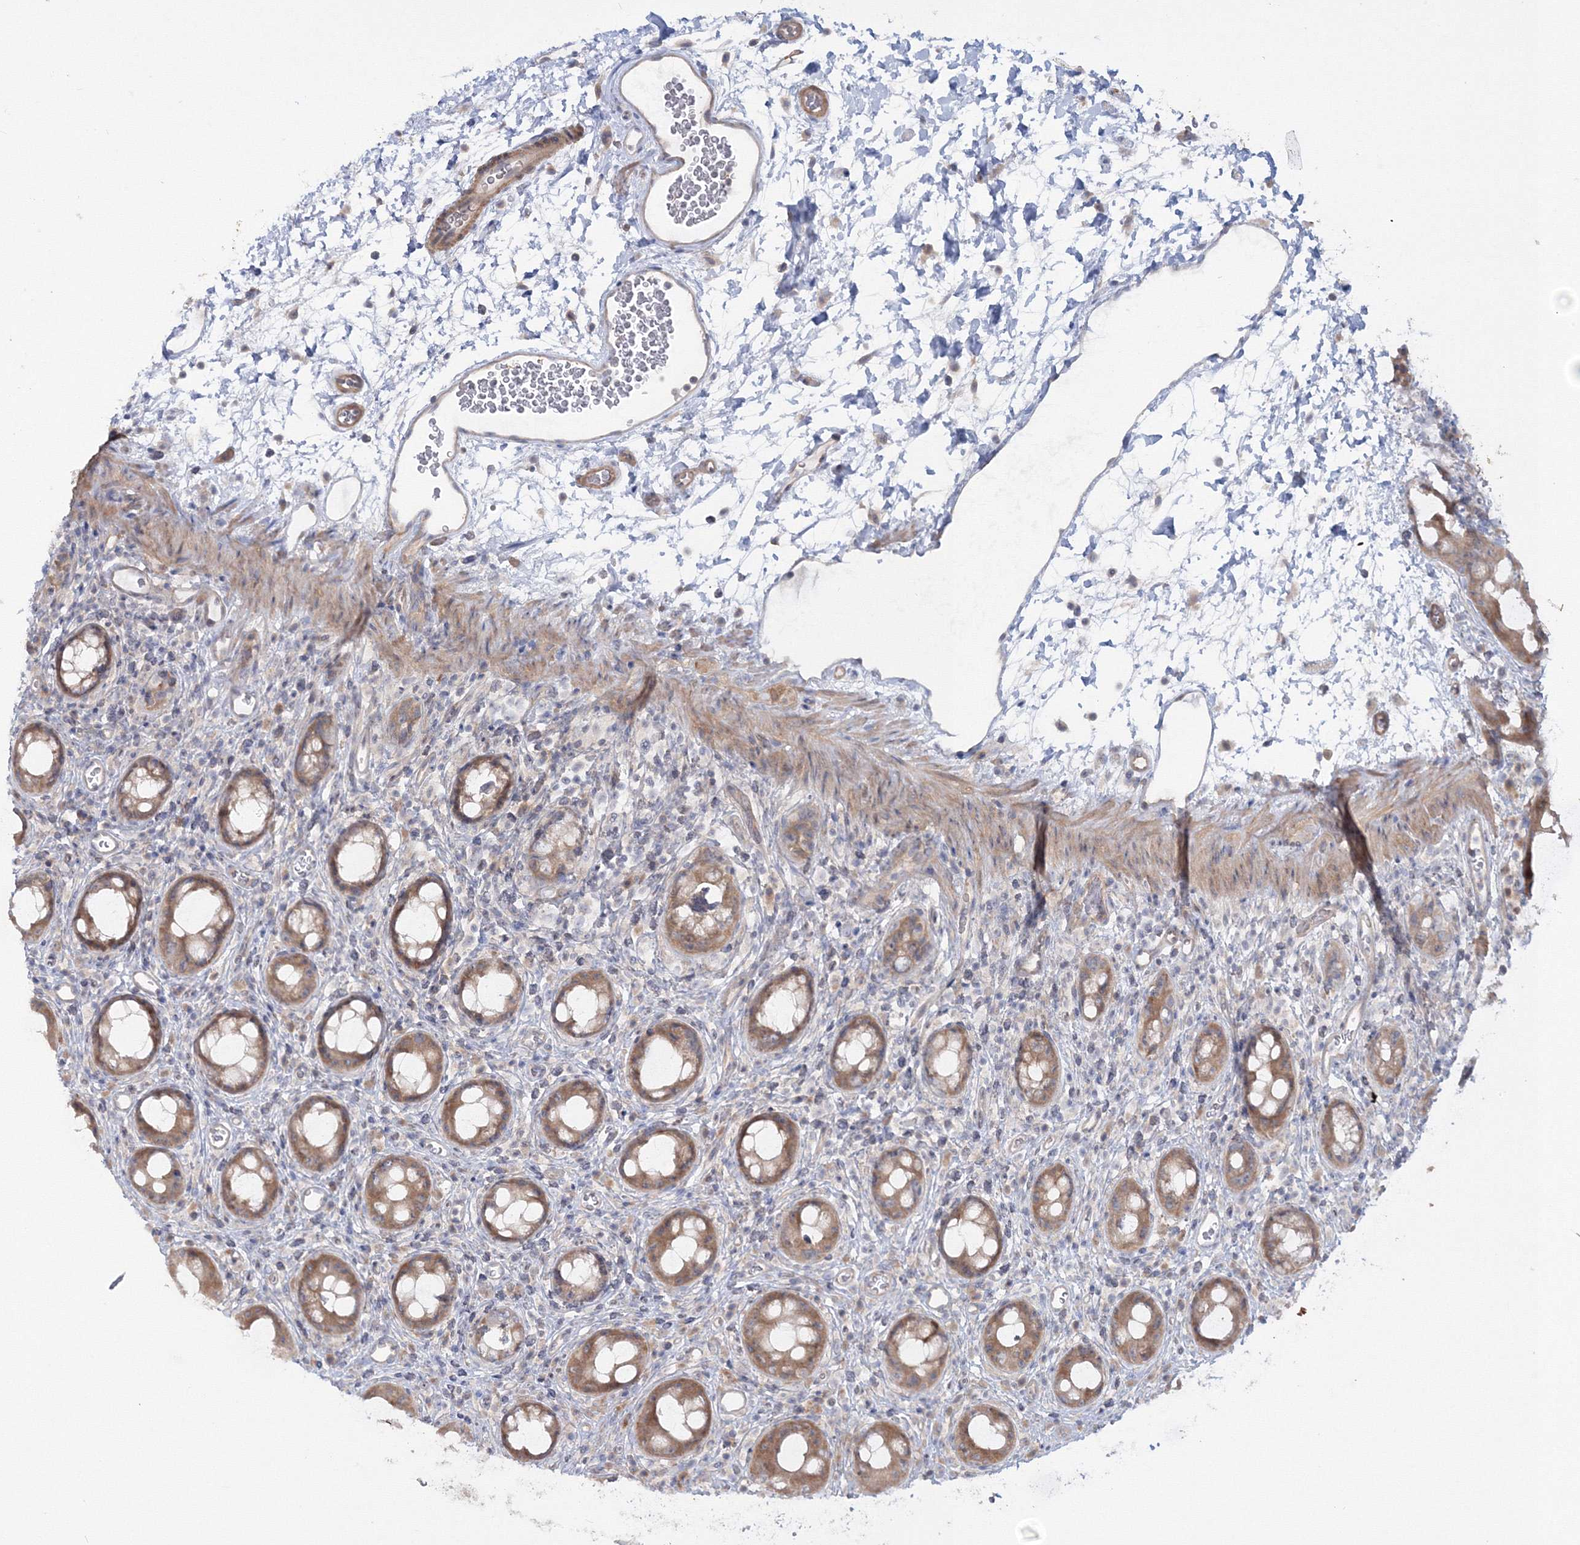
{"staining": {"intensity": "strong", "quantity": ">75%", "location": "cytoplasmic/membranous"}, "tissue": "rectum", "cell_type": "Glandular cells", "image_type": "normal", "snomed": [{"axis": "morphology", "description": "Normal tissue, NOS"}, {"axis": "topography", "description": "Rectum"}], "caption": "DAB immunohistochemical staining of normal rectum exhibits strong cytoplasmic/membranous protein expression in about >75% of glandular cells. The staining is performed using DAB (3,3'-diaminobenzidine) brown chromogen to label protein expression. The nuclei are counter-stained blue using hematoxylin.", "gene": "IPMK", "patient": {"sex": "female", "age": 57}}